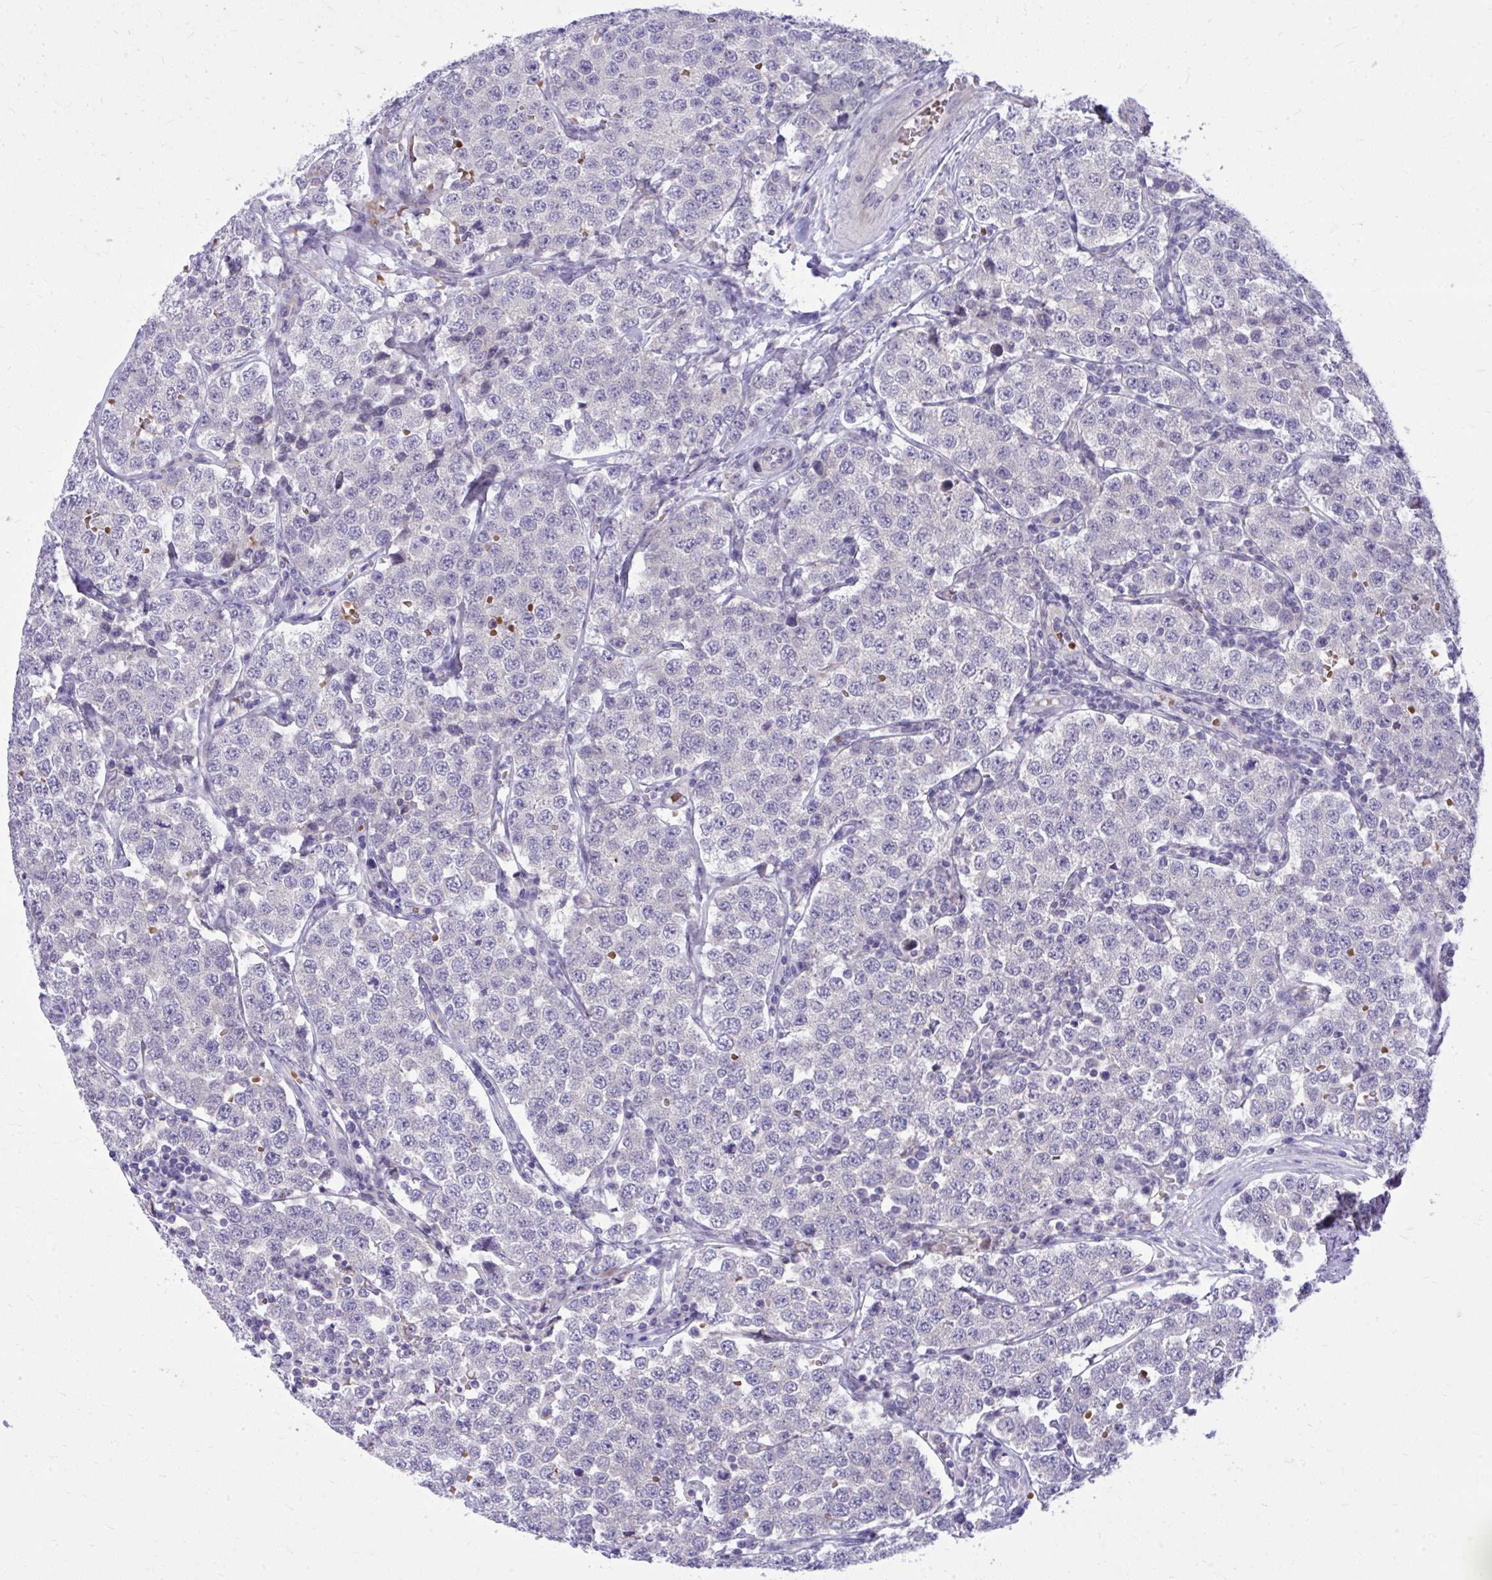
{"staining": {"intensity": "negative", "quantity": "none", "location": "none"}, "tissue": "testis cancer", "cell_type": "Tumor cells", "image_type": "cancer", "snomed": [{"axis": "morphology", "description": "Seminoma, NOS"}, {"axis": "topography", "description": "Testis"}], "caption": "DAB immunohistochemical staining of seminoma (testis) reveals no significant expression in tumor cells.", "gene": "DPY19L1", "patient": {"sex": "male", "age": 34}}